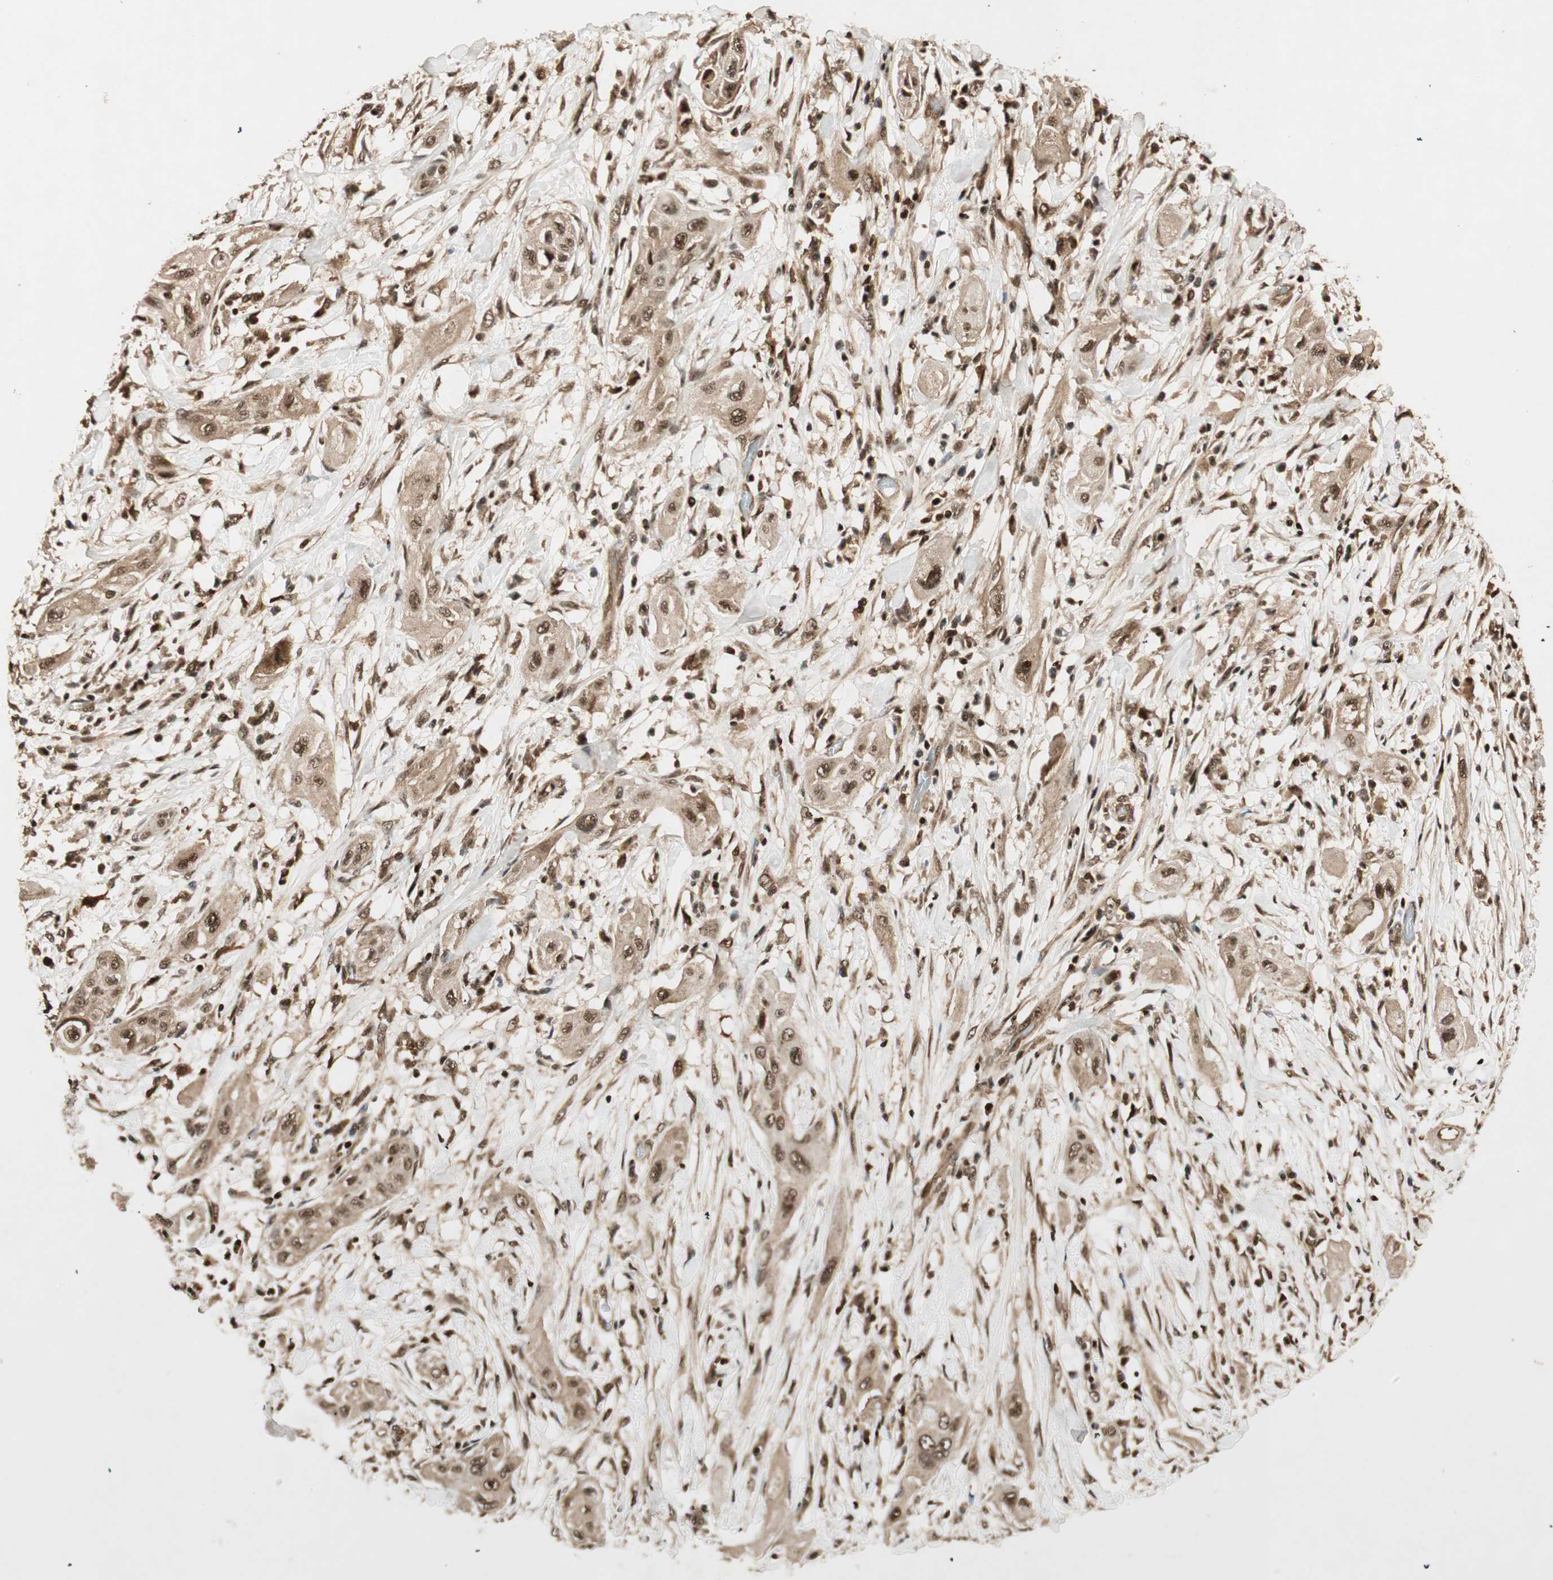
{"staining": {"intensity": "moderate", "quantity": ">75%", "location": "cytoplasmic/membranous,nuclear"}, "tissue": "lung cancer", "cell_type": "Tumor cells", "image_type": "cancer", "snomed": [{"axis": "morphology", "description": "Squamous cell carcinoma, NOS"}, {"axis": "topography", "description": "Lung"}], "caption": "Protein staining of lung cancer tissue exhibits moderate cytoplasmic/membranous and nuclear positivity in approximately >75% of tumor cells. (DAB = brown stain, brightfield microscopy at high magnification).", "gene": "RPA3", "patient": {"sex": "female", "age": 47}}